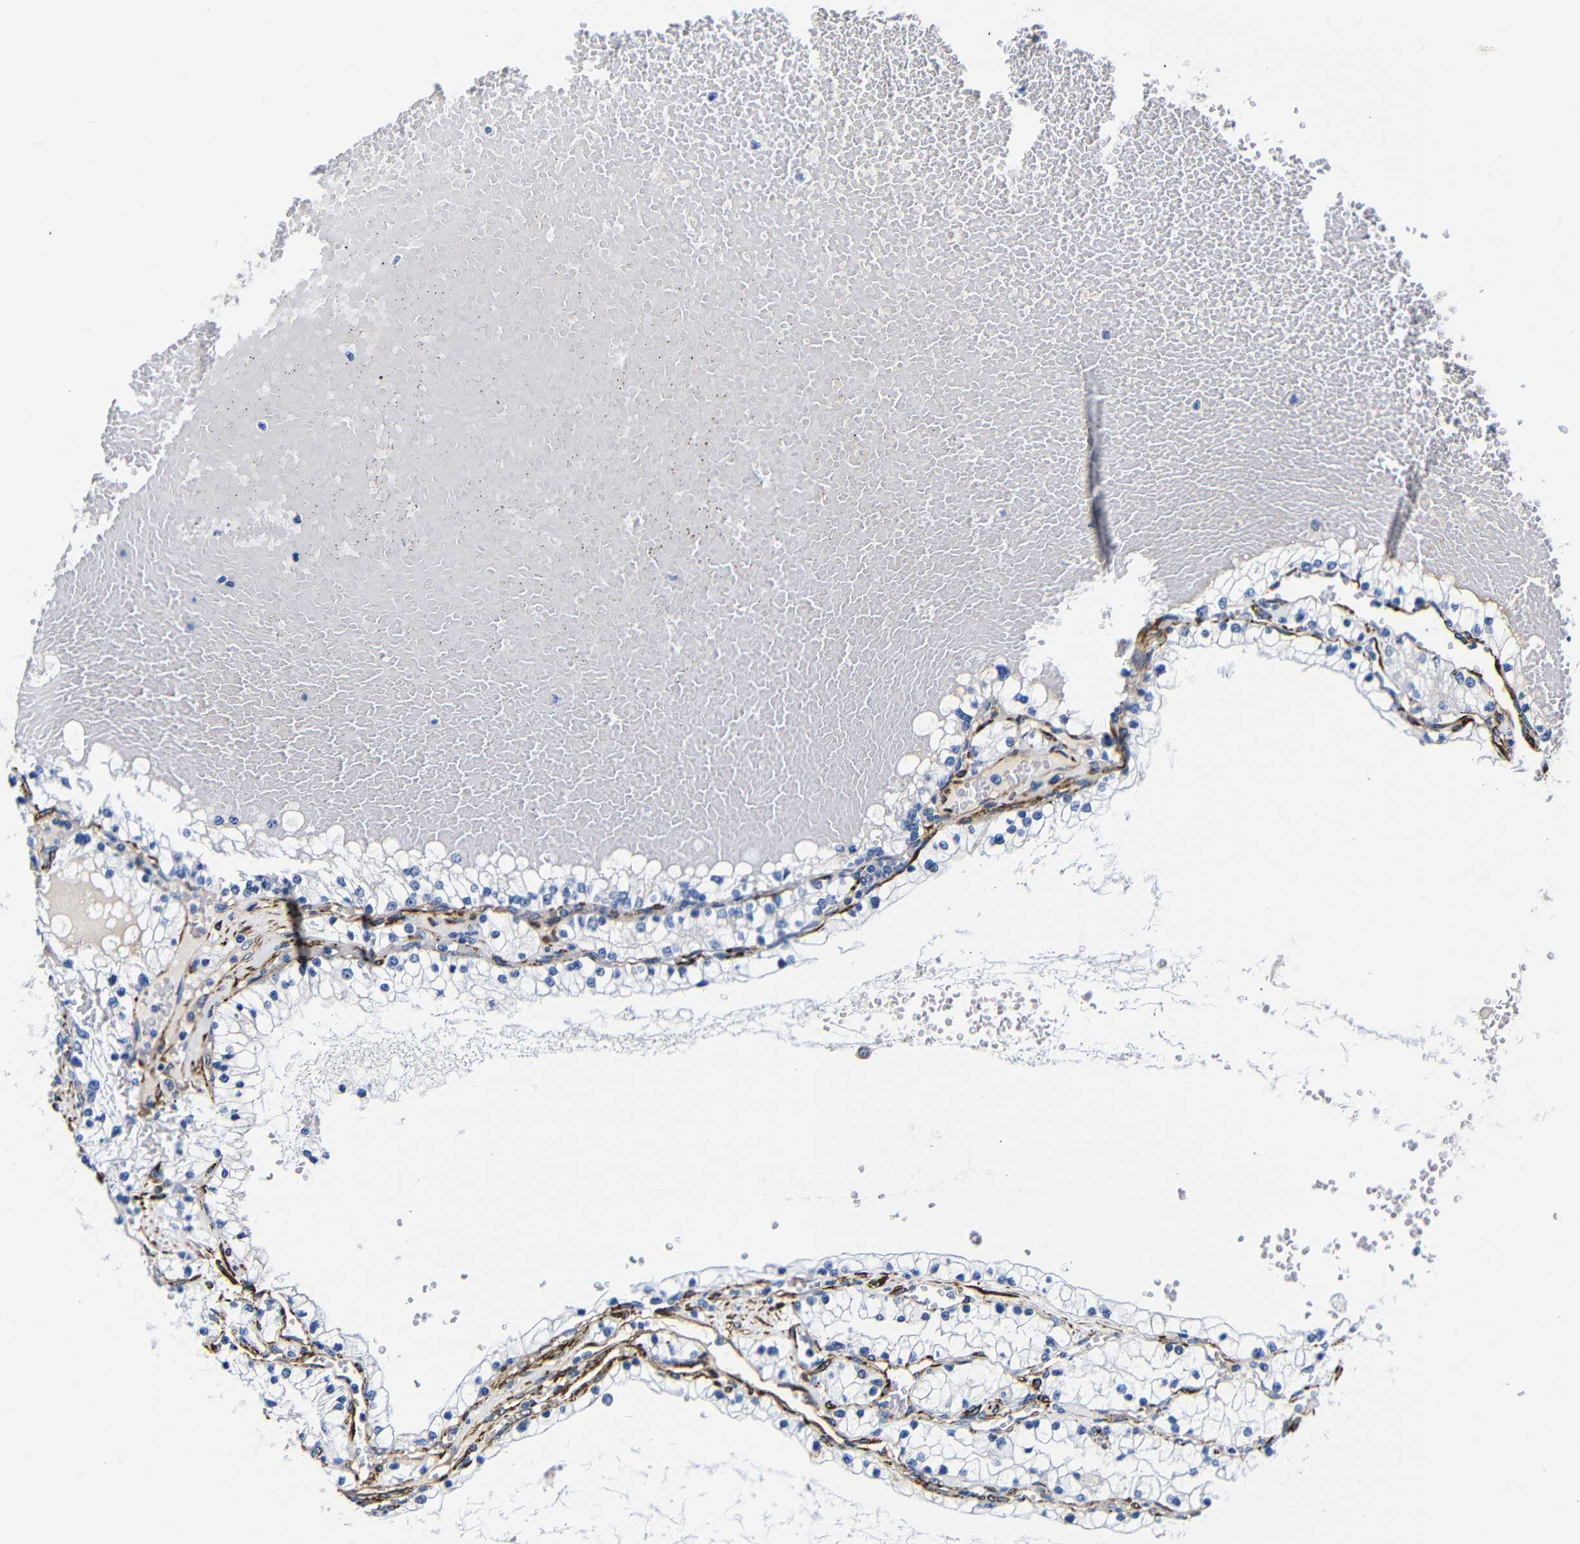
{"staining": {"intensity": "negative", "quantity": "none", "location": "none"}, "tissue": "renal cancer", "cell_type": "Tumor cells", "image_type": "cancer", "snomed": [{"axis": "morphology", "description": "Adenocarcinoma, NOS"}, {"axis": "topography", "description": "Kidney"}], "caption": "The micrograph exhibits no staining of tumor cells in renal adenocarcinoma.", "gene": "LRIG1", "patient": {"sex": "male", "age": 68}}